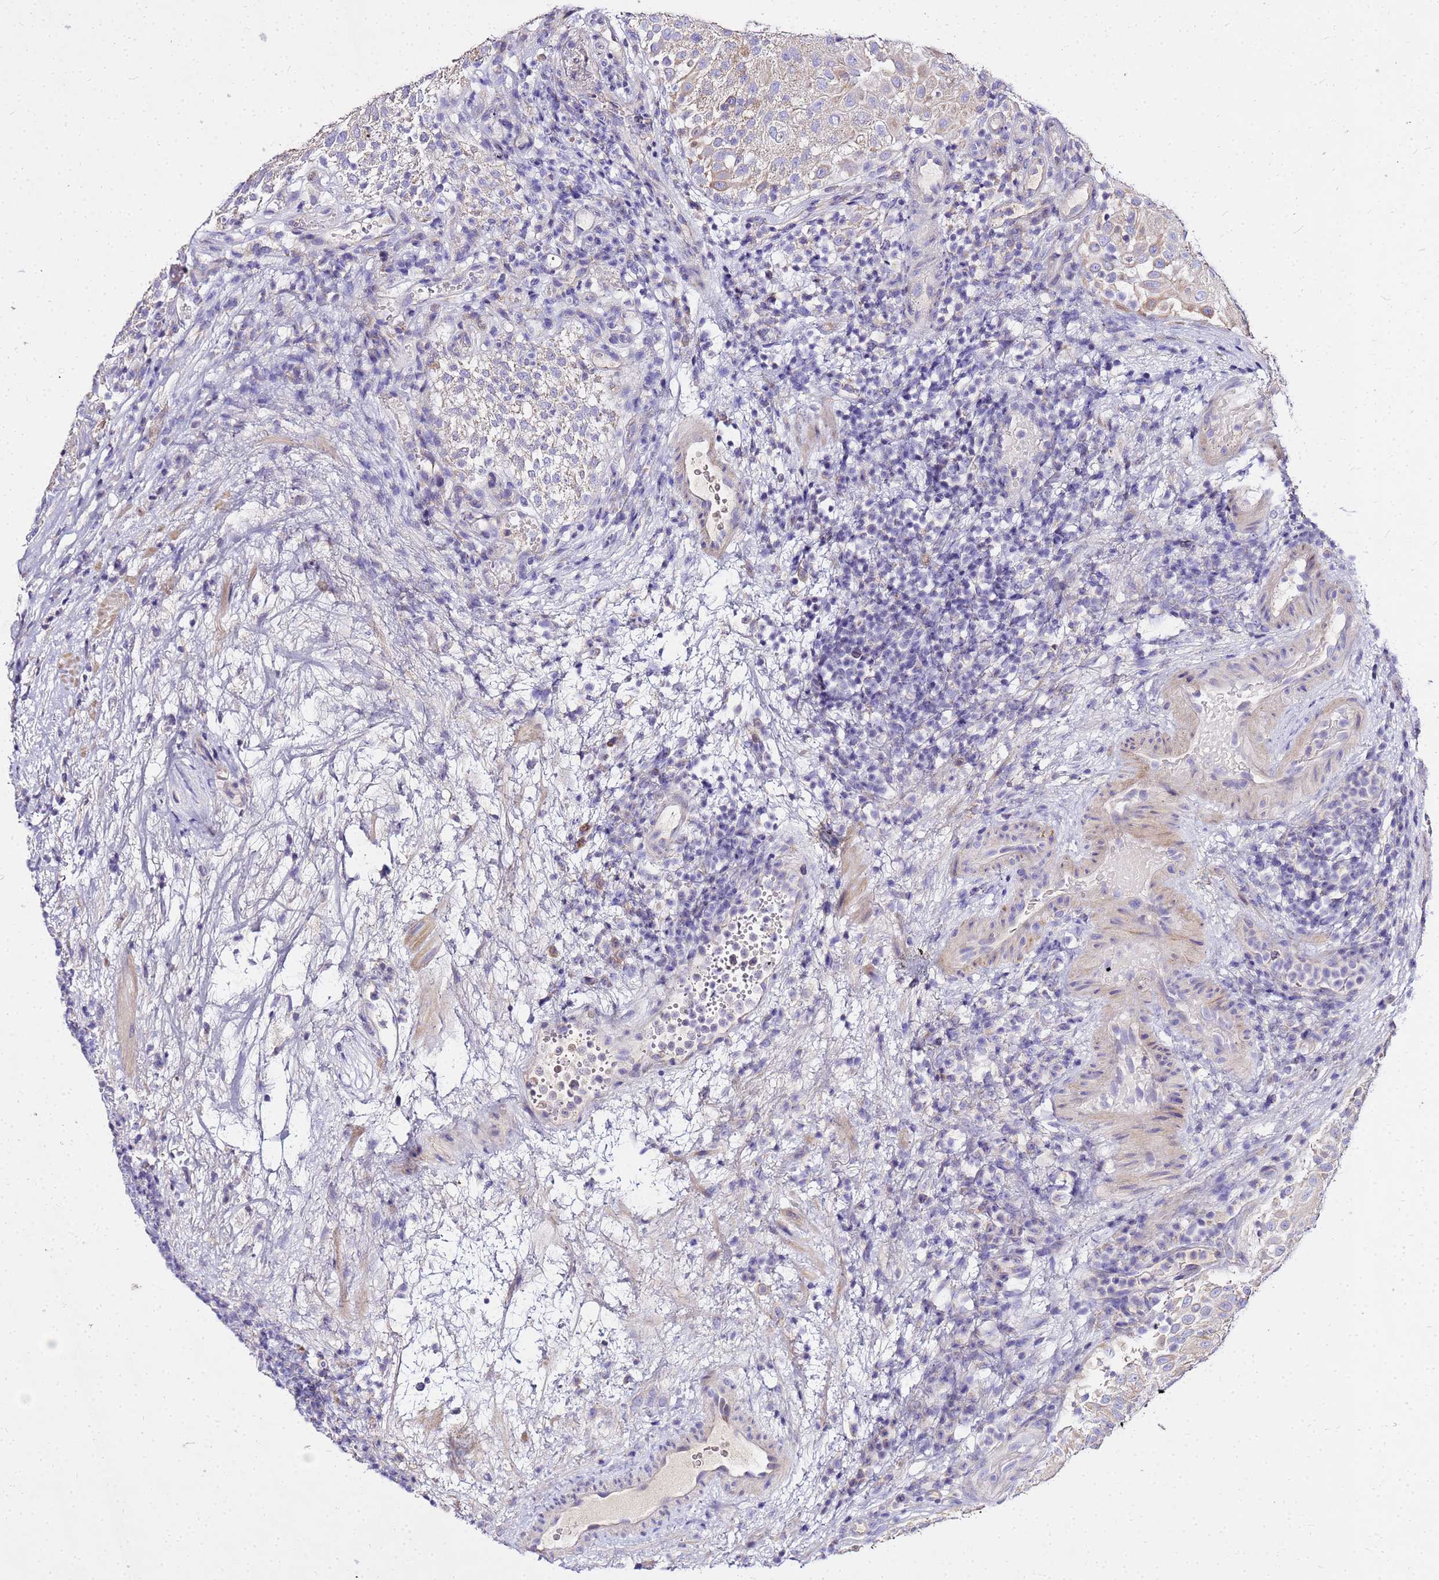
{"staining": {"intensity": "weak", "quantity": "<25%", "location": "cytoplasmic/membranous"}, "tissue": "urothelial cancer", "cell_type": "Tumor cells", "image_type": "cancer", "snomed": [{"axis": "morphology", "description": "Urothelial carcinoma, Low grade"}, {"axis": "topography", "description": "Urinary bladder"}], "caption": "Low-grade urothelial carcinoma stained for a protein using immunohistochemistry (IHC) demonstrates no staining tumor cells.", "gene": "COX14", "patient": {"sex": "male", "age": 78}}